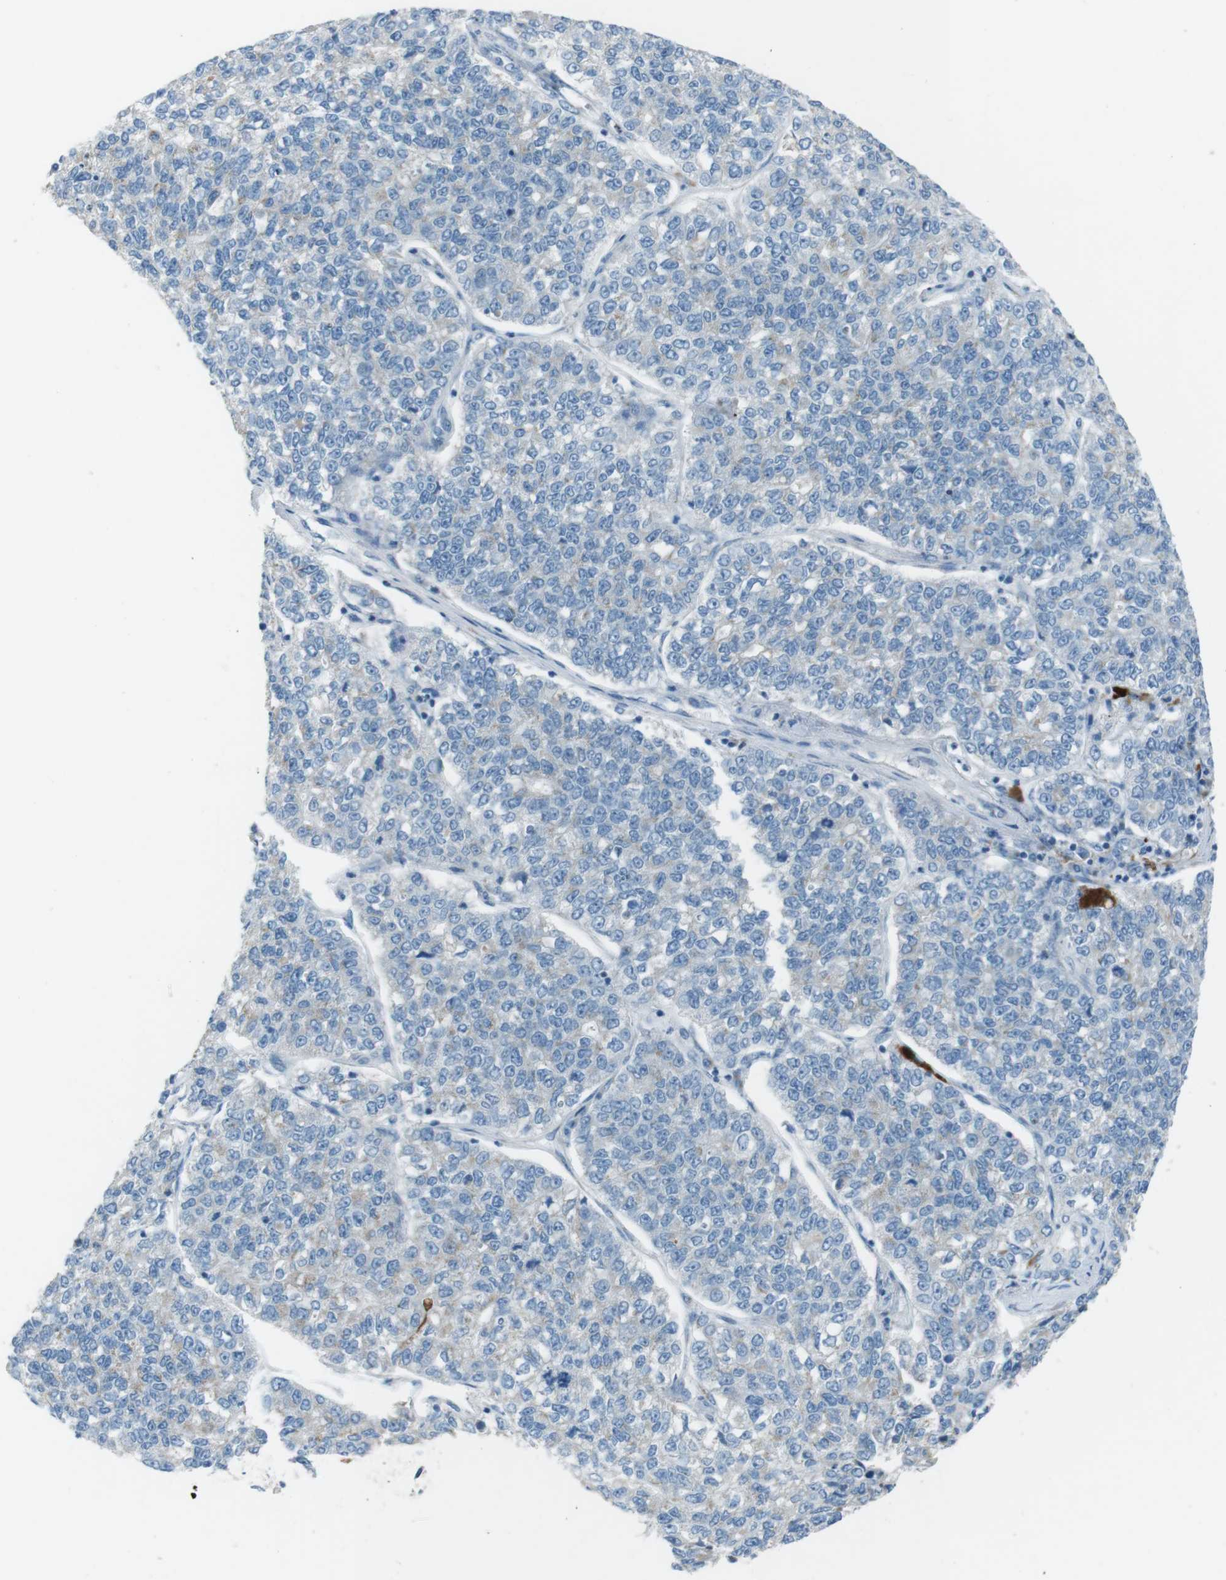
{"staining": {"intensity": "negative", "quantity": "none", "location": "none"}, "tissue": "lung cancer", "cell_type": "Tumor cells", "image_type": "cancer", "snomed": [{"axis": "morphology", "description": "Adenocarcinoma, NOS"}, {"axis": "topography", "description": "Lung"}], "caption": "IHC histopathology image of lung adenocarcinoma stained for a protein (brown), which displays no staining in tumor cells.", "gene": "TXNDC15", "patient": {"sex": "male", "age": 49}}